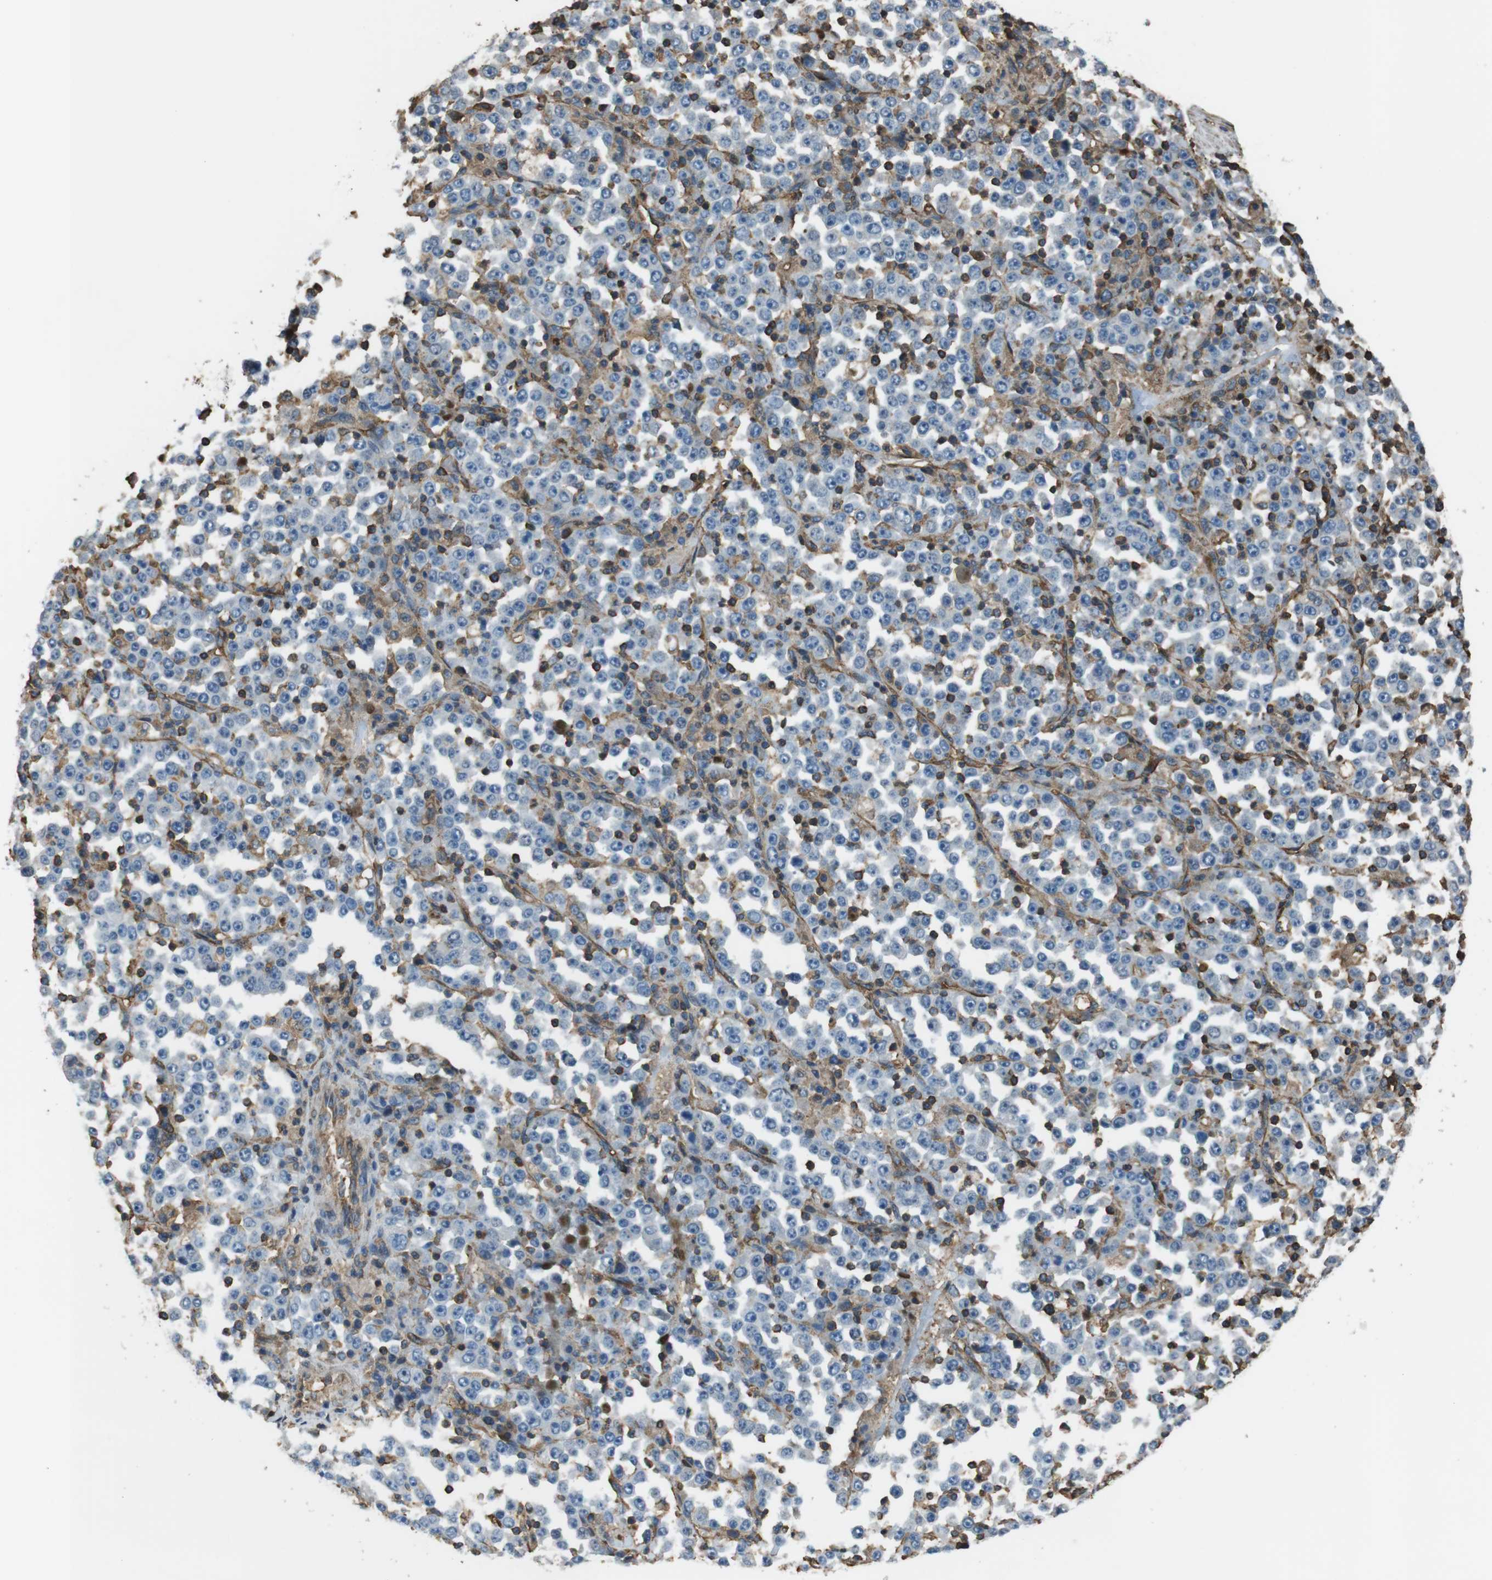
{"staining": {"intensity": "negative", "quantity": "none", "location": "none"}, "tissue": "stomach cancer", "cell_type": "Tumor cells", "image_type": "cancer", "snomed": [{"axis": "morphology", "description": "Normal tissue, NOS"}, {"axis": "morphology", "description": "Adenocarcinoma, NOS"}, {"axis": "topography", "description": "Stomach, upper"}, {"axis": "topography", "description": "Stomach"}], "caption": "Human stomach cancer (adenocarcinoma) stained for a protein using immunohistochemistry exhibits no expression in tumor cells.", "gene": "FCAR", "patient": {"sex": "male", "age": 59}}